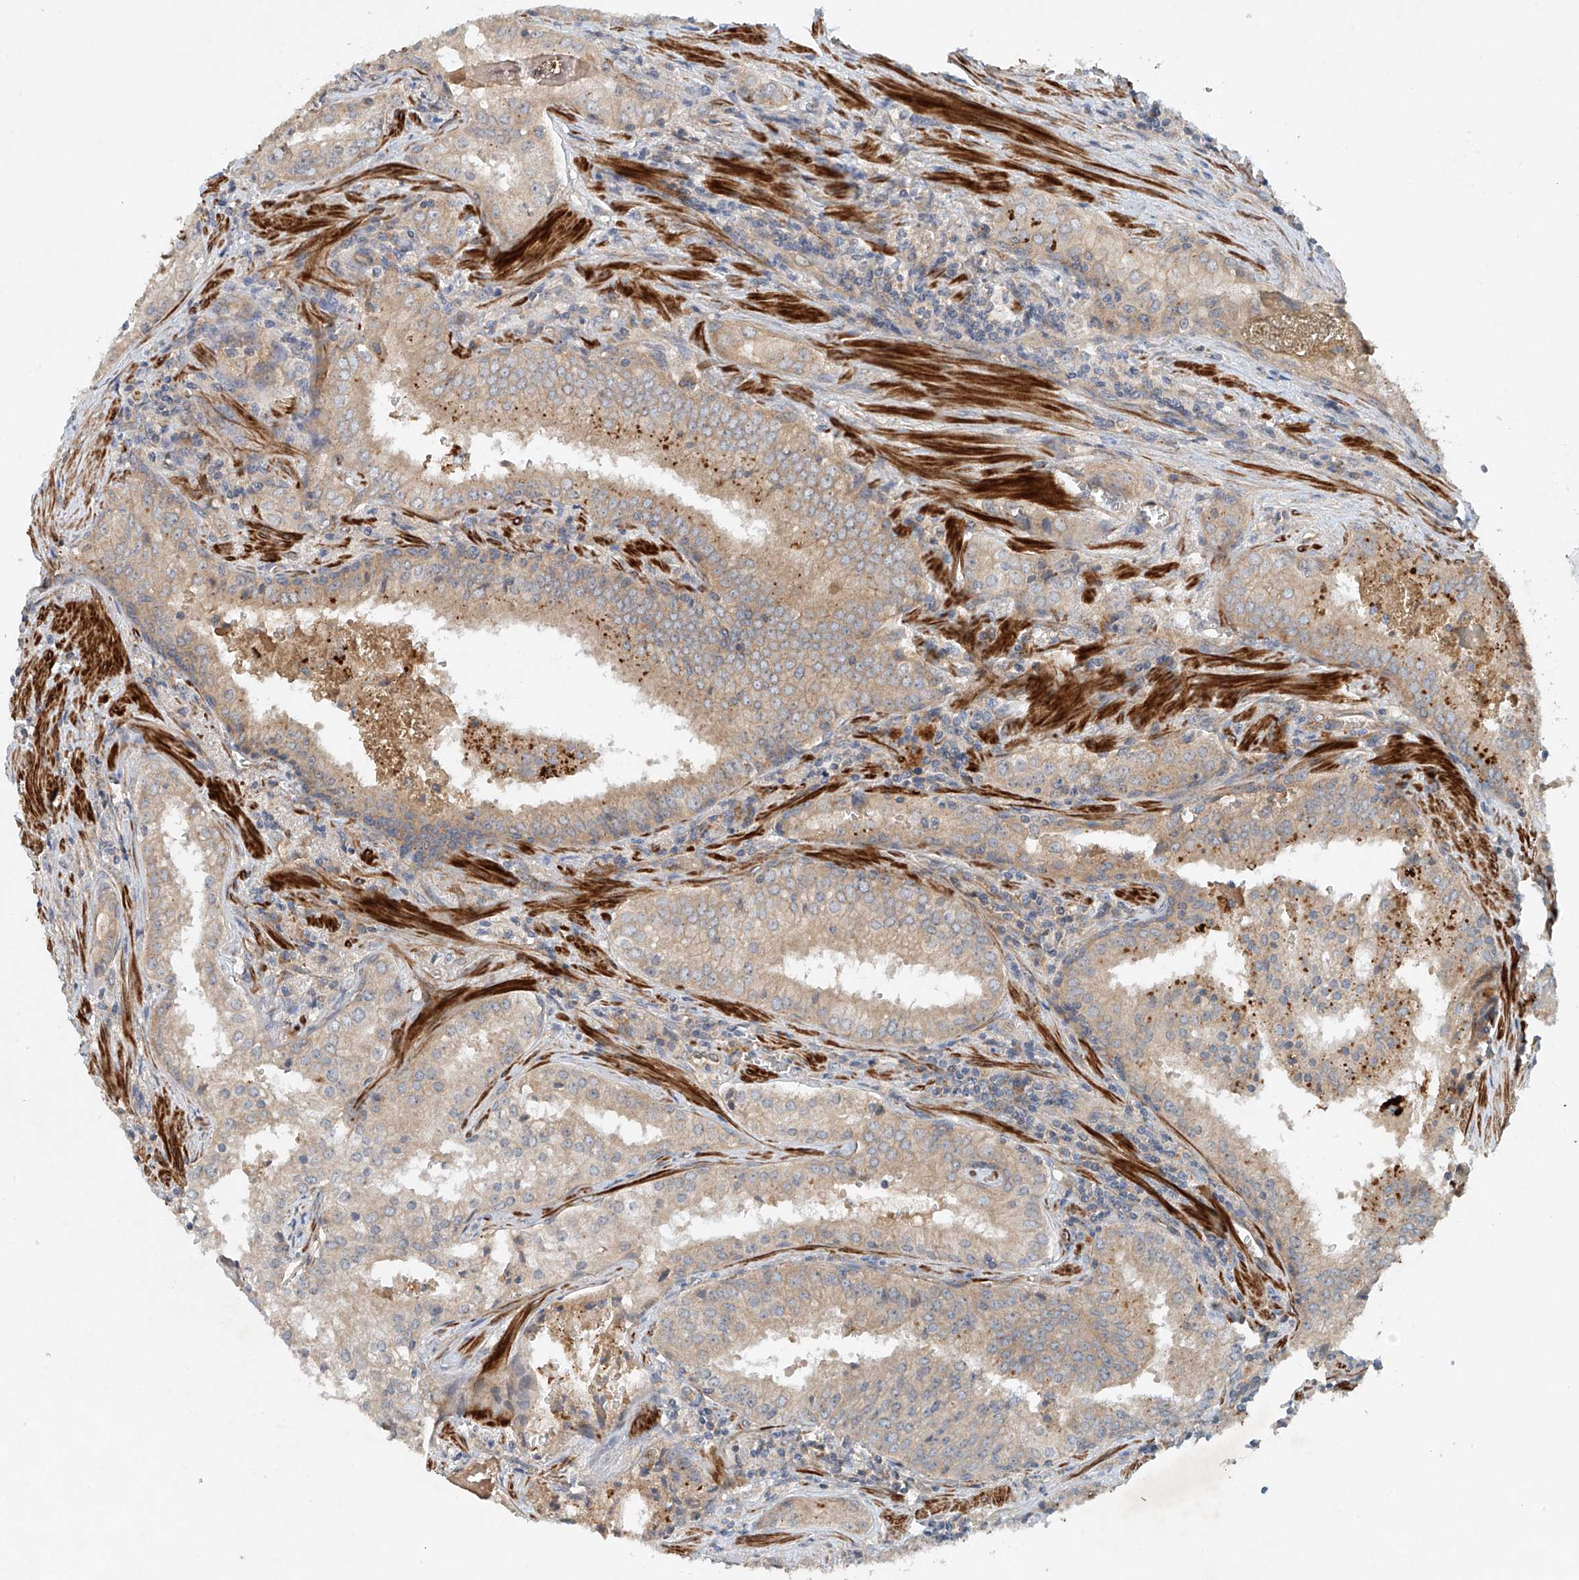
{"staining": {"intensity": "weak", "quantity": ">75%", "location": "cytoplasmic/membranous"}, "tissue": "prostate cancer", "cell_type": "Tumor cells", "image_type": "cancer", "snomed": [{"axis": "morphology", "description": "Adenocarcinoma, High grade"}, {"axis": "topography", "description": "Prostate"}], "caption": "An image of human adenocarcinoma (high-grade) (prostate) stained for a protein shows weak cytoplasmic/membranous brown staining in tumor cells. Immunohistochemistry (ihc) stains the protein of interest in brown and the nuclei are stained blue.", "gene": "LYRM9", "patient": {"sex": "male", "age": 68}}